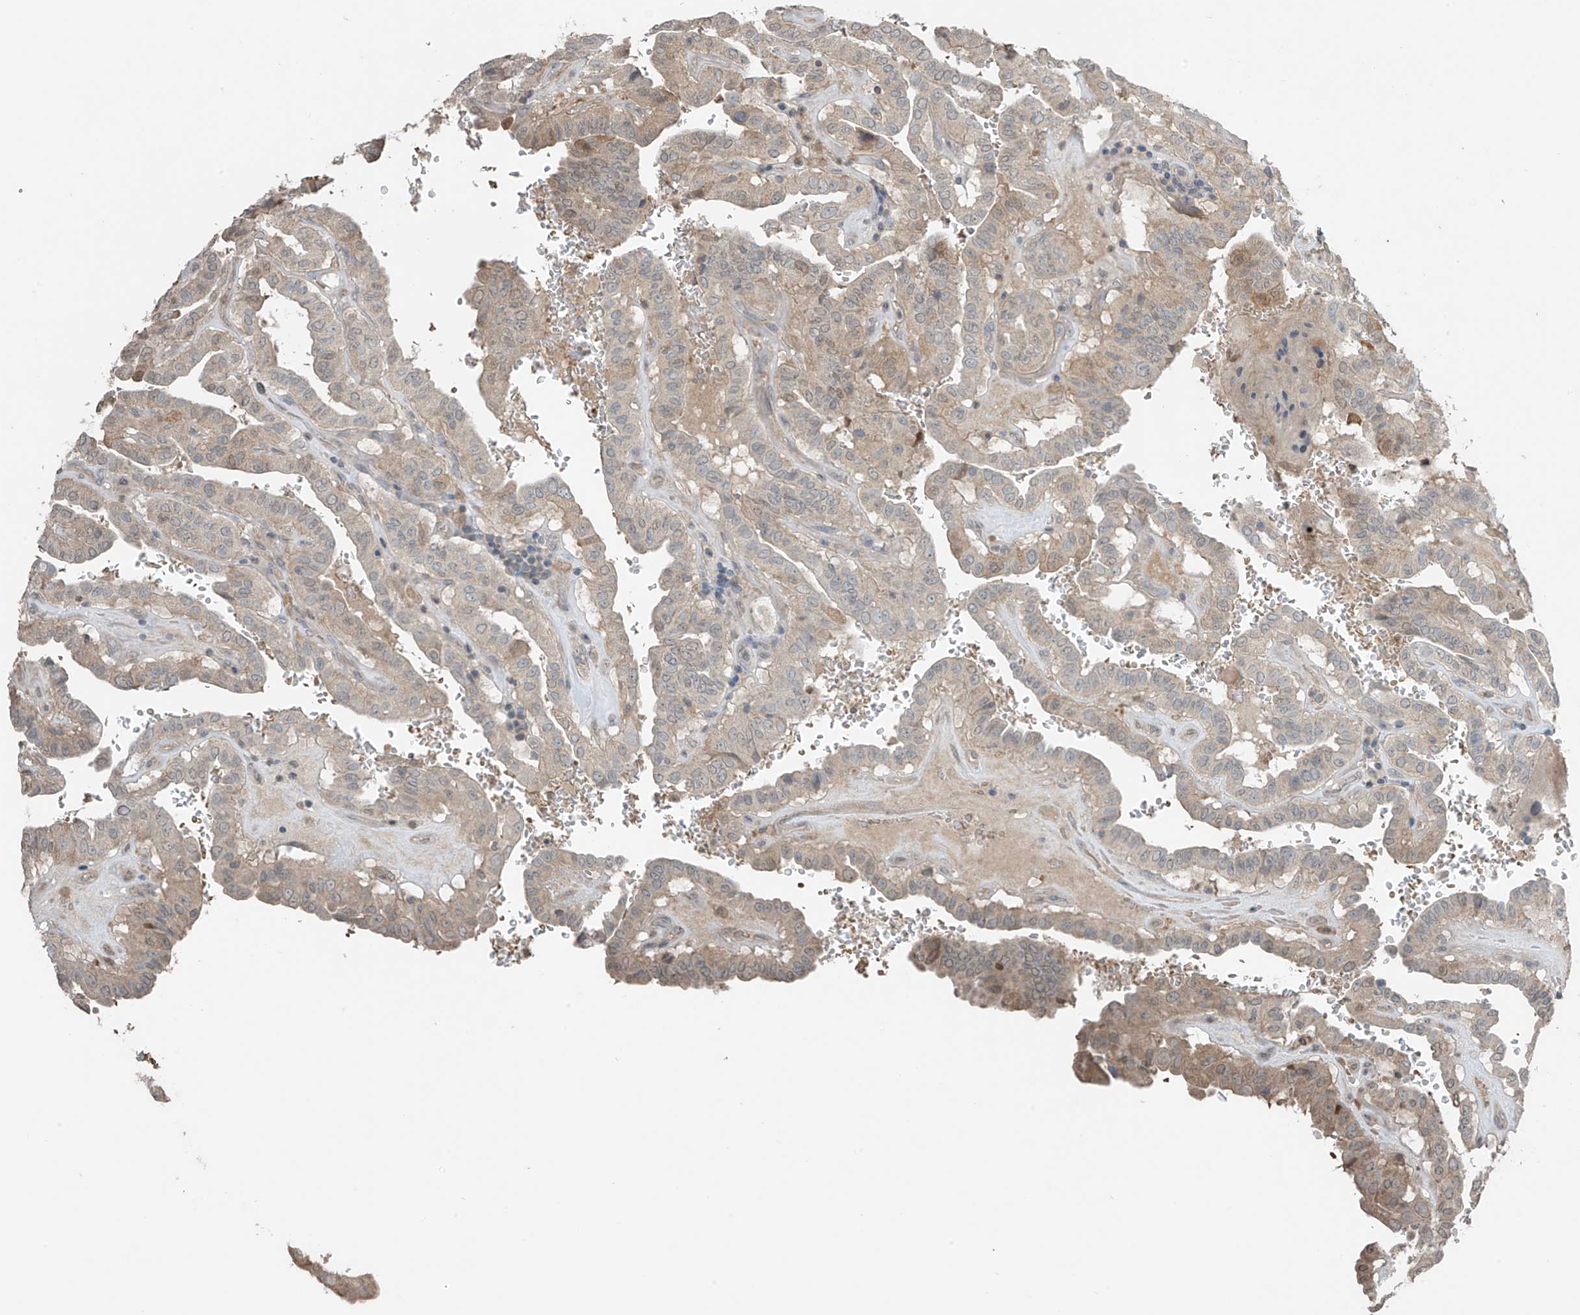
{"staining": {"intensity": "weak", "quantity": "25%-75%", "location": "cytoplasmic/membranous"}, "tissue": "thyroid cancer", "cell_type": "Tumor cells", "image_type": "cancer", "snomed": [{"axis": "morphology", "description": "Papillary adenocarcinoma, NOS"}, {"axis": "topography", "description": "Thyroid gland"}], "caption": "Protein staining displays weak cytoplasmic/membranous expression in about 25%-75% of tumor cells in thyroid papillary adenocarcinoma. (Brightfield microscopy of DAB IHC at high magnification).", "gene": "HOXA11", "patient": {"sex": "male", "age": 77}}